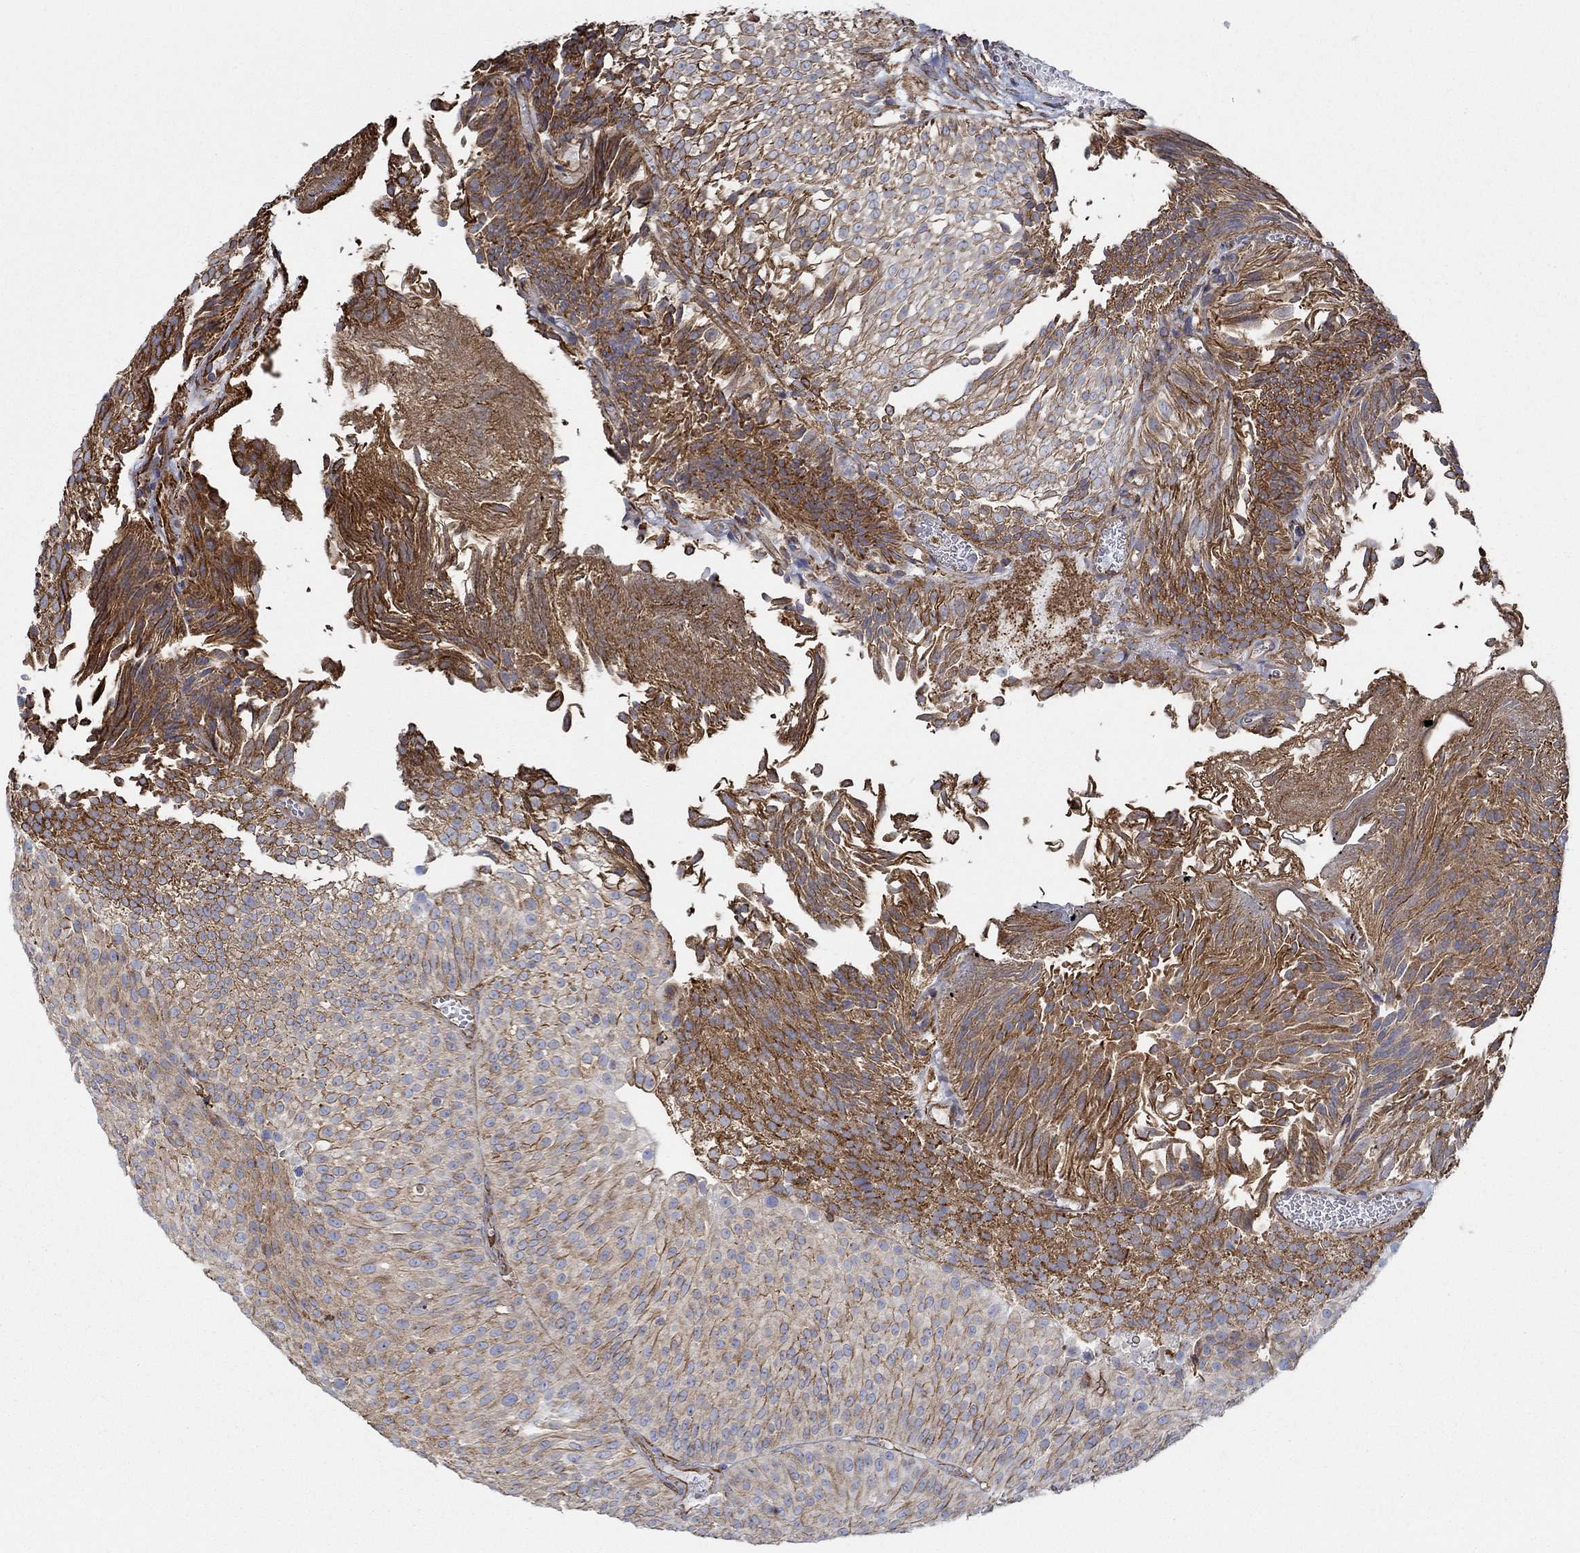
{"staining": {"intensity": "moderate", "quantity": "25%-75%", "location": "cytoplasmic/membranous"}, "tissue": "urothelial cancer", "cell_type": "Tumor cells", "image_type": "cancer", "snomed": [{"axis": "morphology", "description": "Urothelial carcinoma, Low grade"}, {"axis": "topography", "description": "Urinary bladder"}], "caption": "This micrograph displays urothelial cancer stained with IHC to label a protein in brown. The cytoplasmic/membranous of tumor cells show moderate positivity for the protein. Nuclei are counter-stained blue.", "gene": "STC2", "patient": {"sex": "male", "age": 65}}